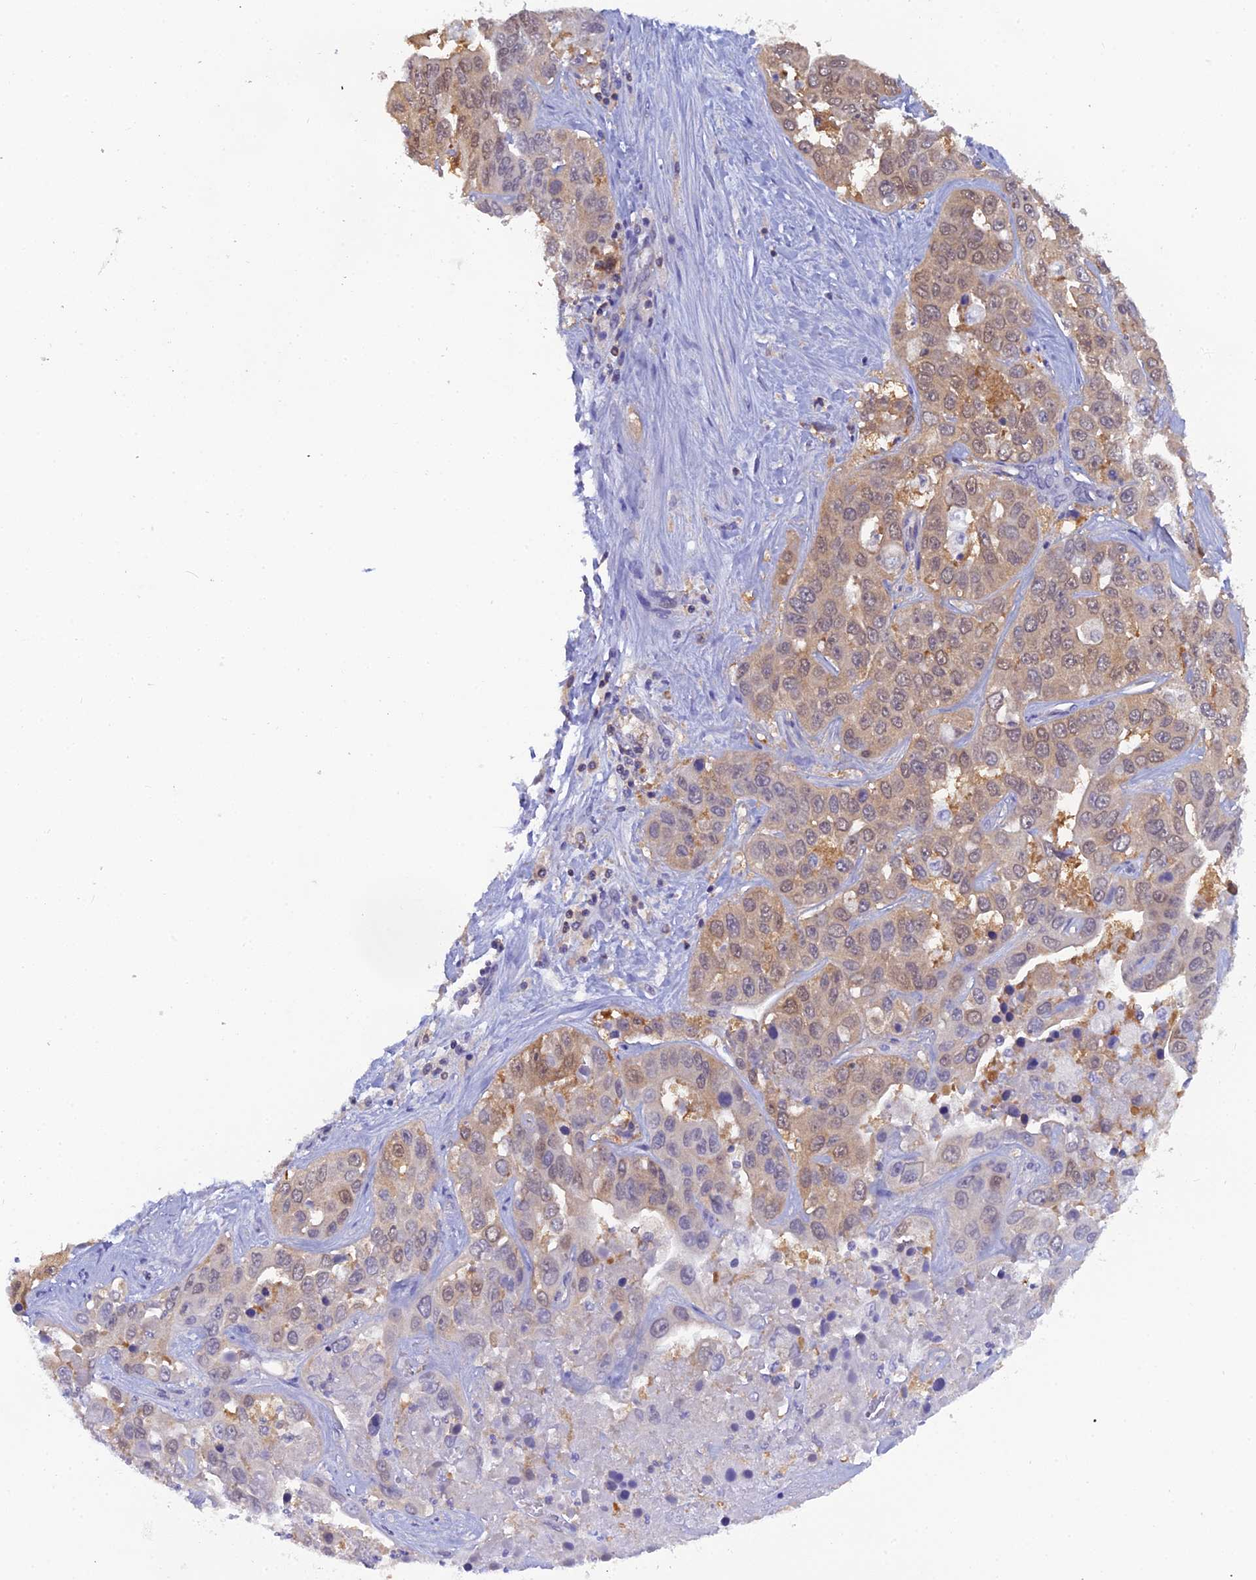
{"staining": {"intensity": "moderate", "quantity": "25%-75%", "location": "nuclear"}, "tissue": "liver cancer", "cell_type": "Tumor cells", "image_type": "cancer", "snomed": [{"axis": "morphology", "description": "Cholangiocarcinoma"}, {"axis": "topography", "description": "Liver"}], "caption": "The immunohistochemical stain shows moderate nuclear staining in tumor cells of liver cholangiocarcinoma tissue.", "gene": "HINT1", "patient": {"sex": "female", "age": 52}}